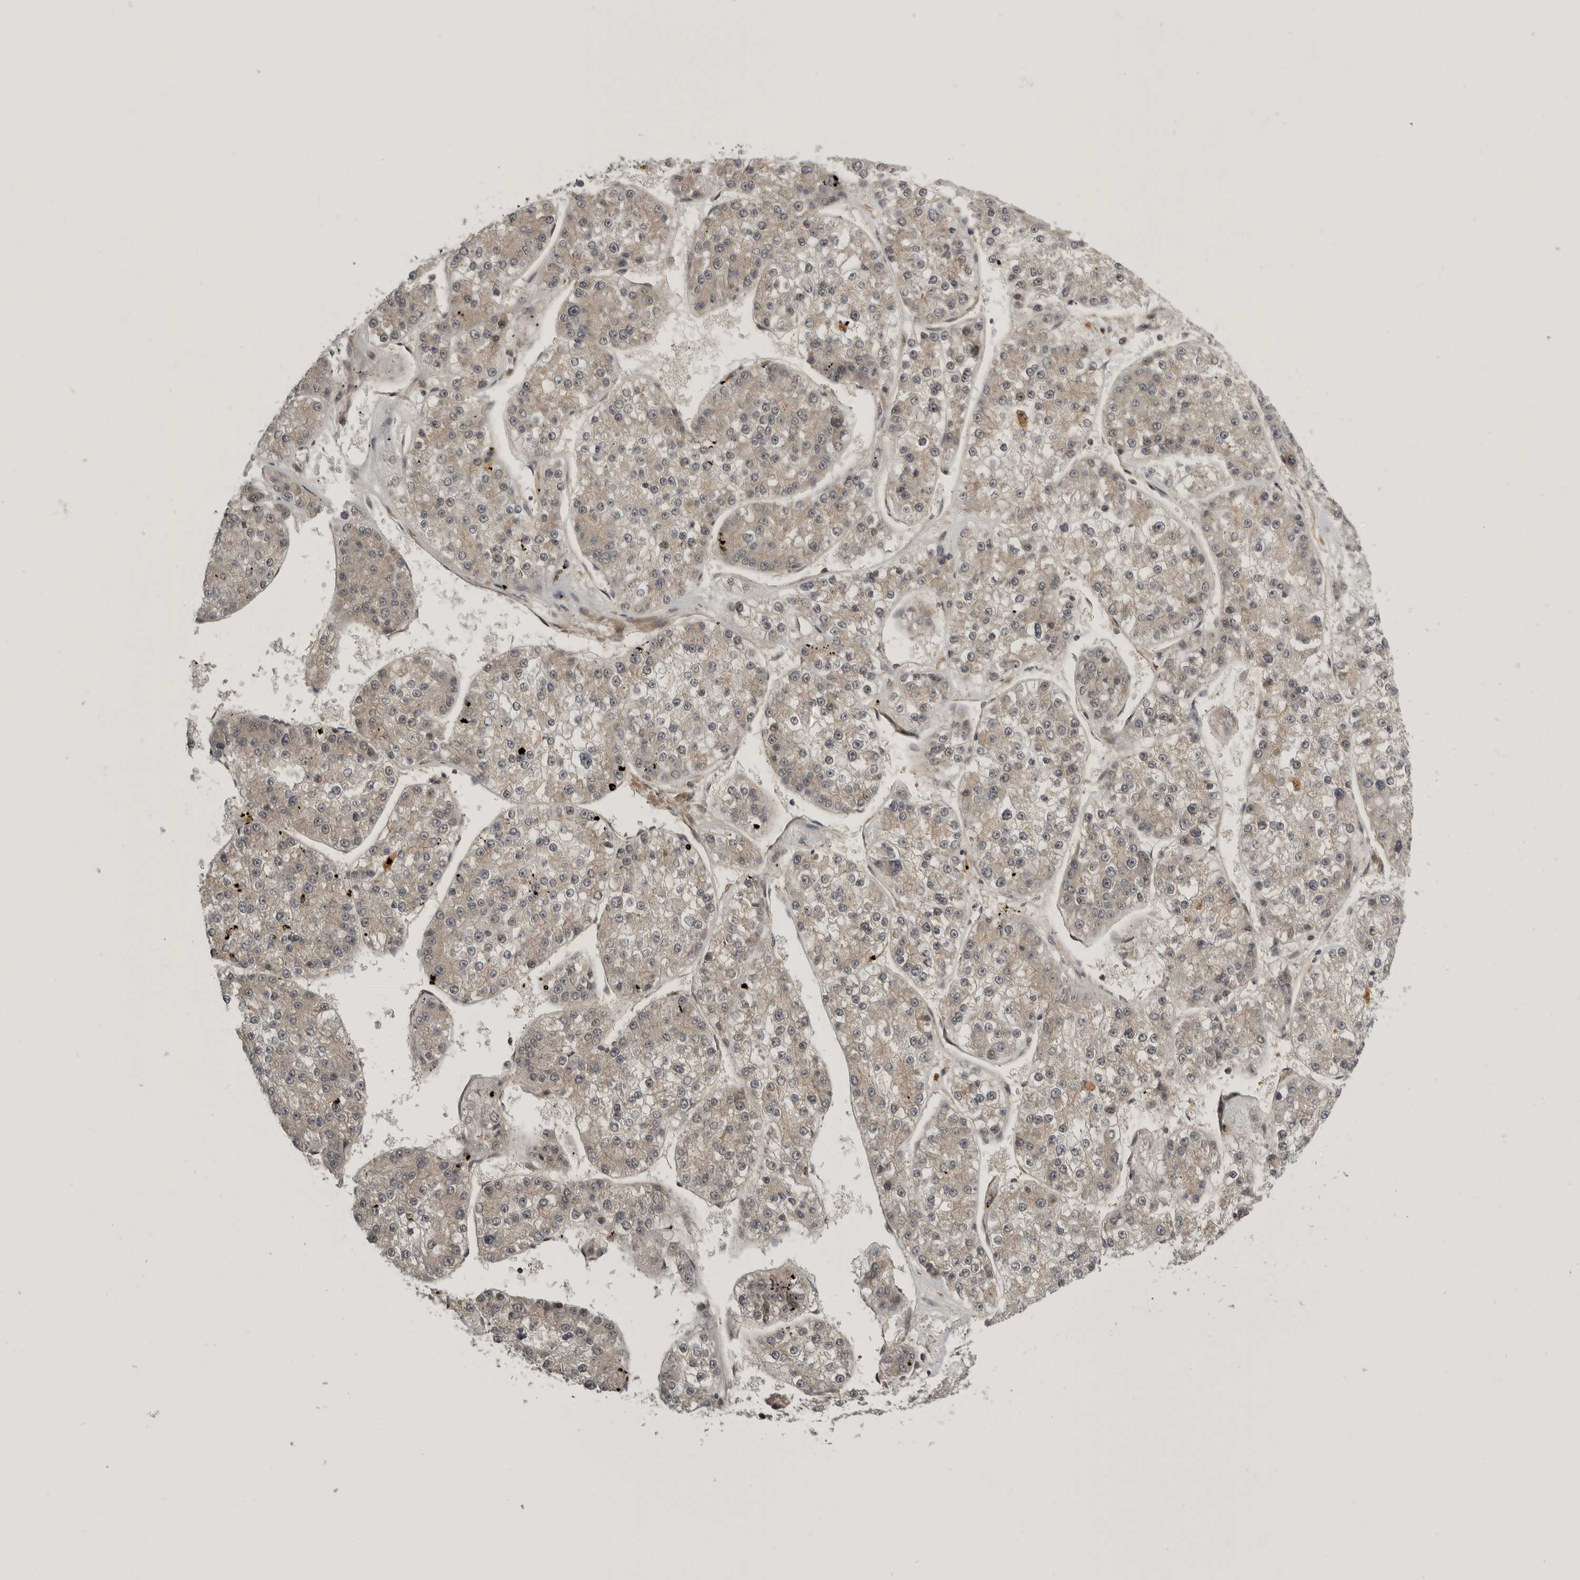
{"staining": {"intensity": "weak", "quantity": "25%-75%", "location": "cytoplasmic/membranous"}, "tissue": "liver cancer", "cell_type": "Tumor cells", "image_type": "cancer", "snomed": [{"axis": "morphology", "description": "Carcinoma, Hepatocellular, NOS"}, {"axis": "topography", "description": "Liver"}], "caption": "A brown stain labels weak cytoplasmic/membranous expression of a protein in liver cancer tumor cells.", "gene": "CUEDC1", "patient": {"sex": "female", "age": 73}}